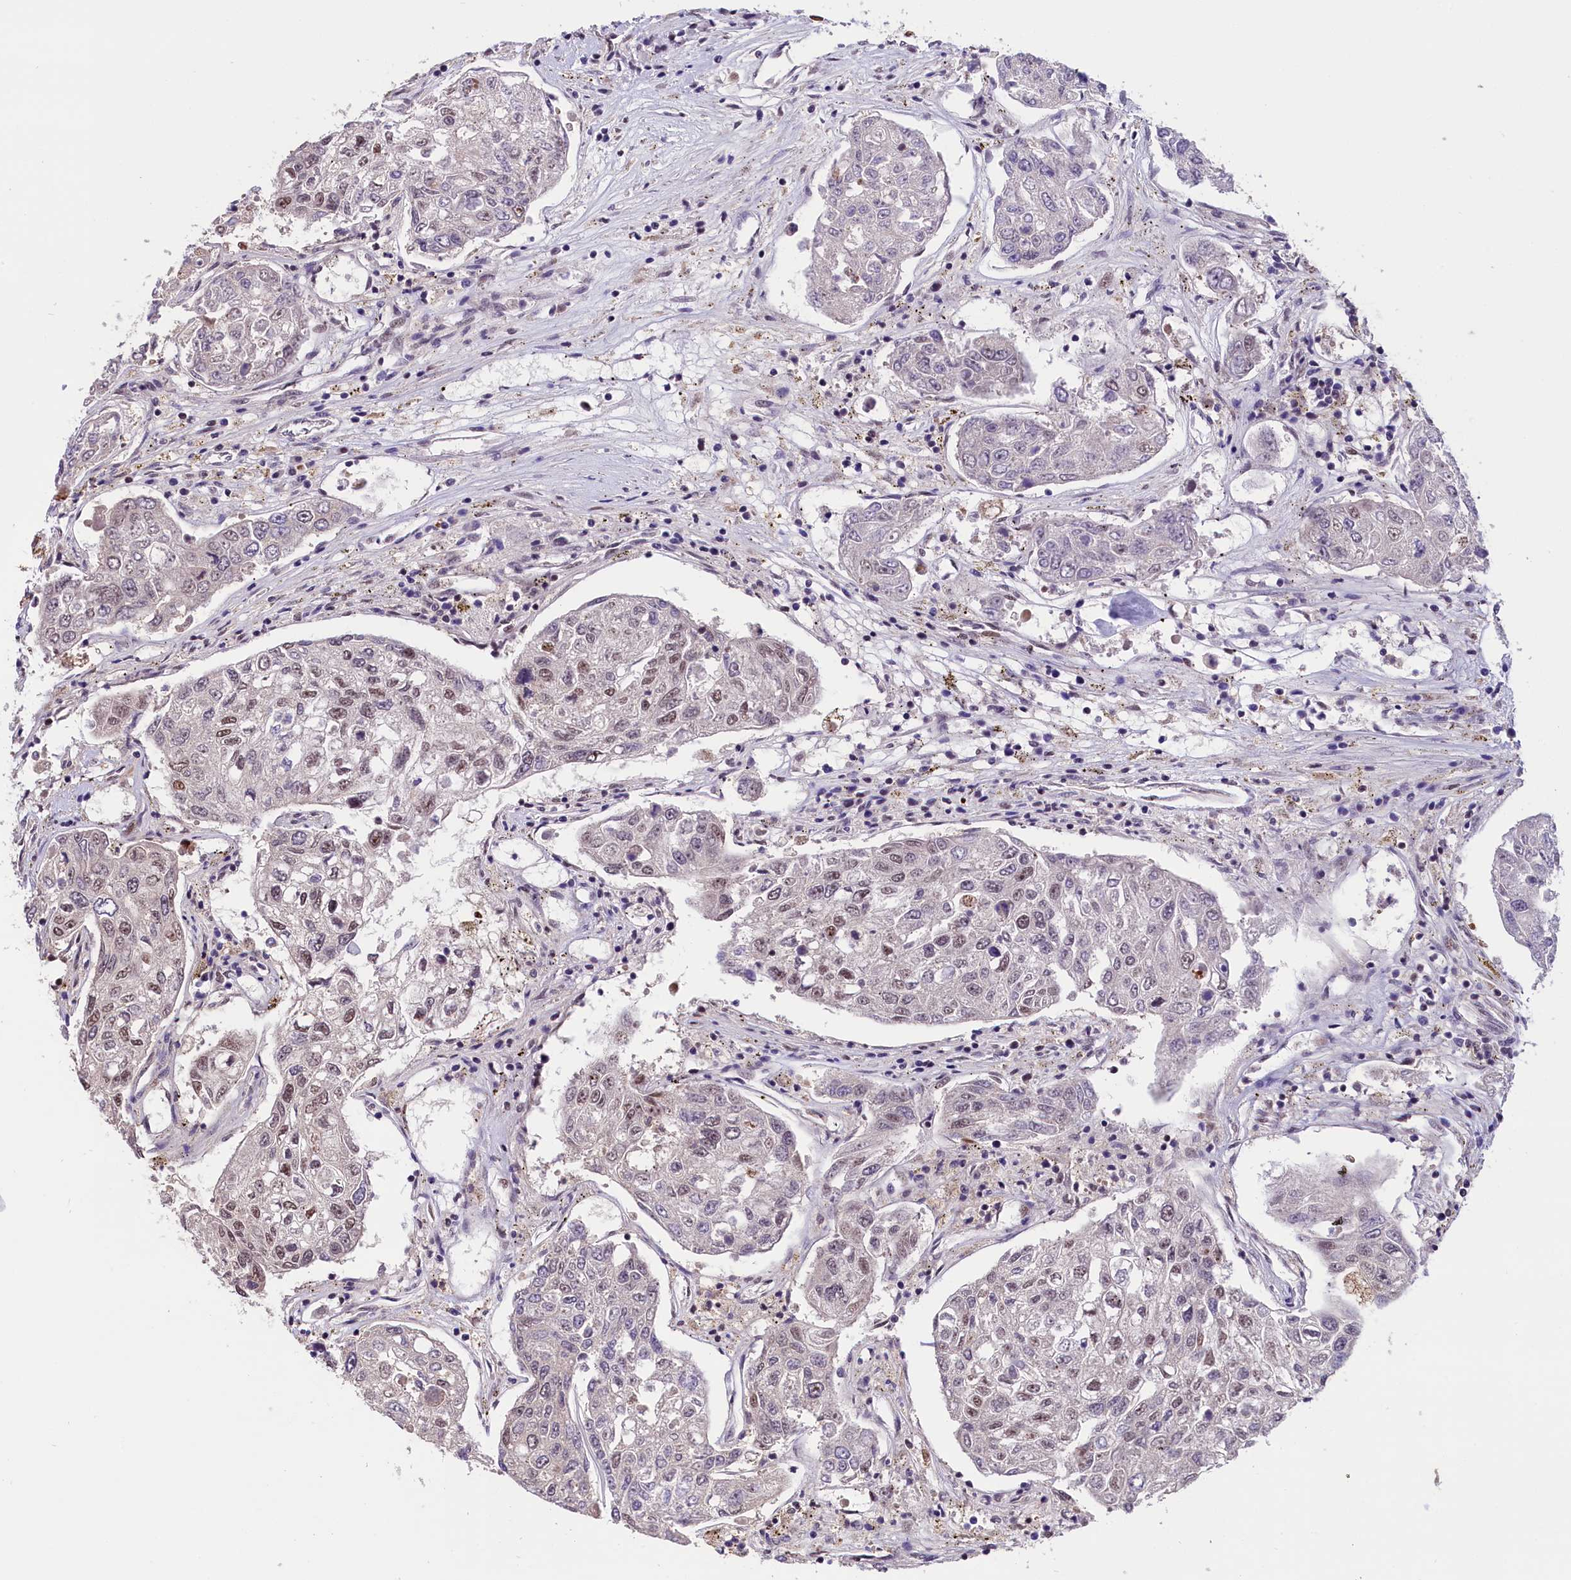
{"staining": {"intensity": "weak", "quantity": "25%-75%", "location": "nuclear"}, "tissue": "urothelial cancer", "cell_type": "Tumor cells", "image_type": "cancer", "snomed": [{"axis": "morphology", "description": "Urothelial carcinoma, High grade"}, {"axis": "topography", "description": "Lymph node"}, {"axis": "topography", "description": "Urinary bladder"}], "caption": "The micrograph shows immunohistochemical staining of urothelial cancer. There is weak nuclear positivity is seen in about 25%-75% of tumor cells. Immunohistochemistry (ihc) stains the protein in brown and the nuclei are stained blue.", "gene": "CDYL2", "patient": {"sex": "male", "age": 51}}